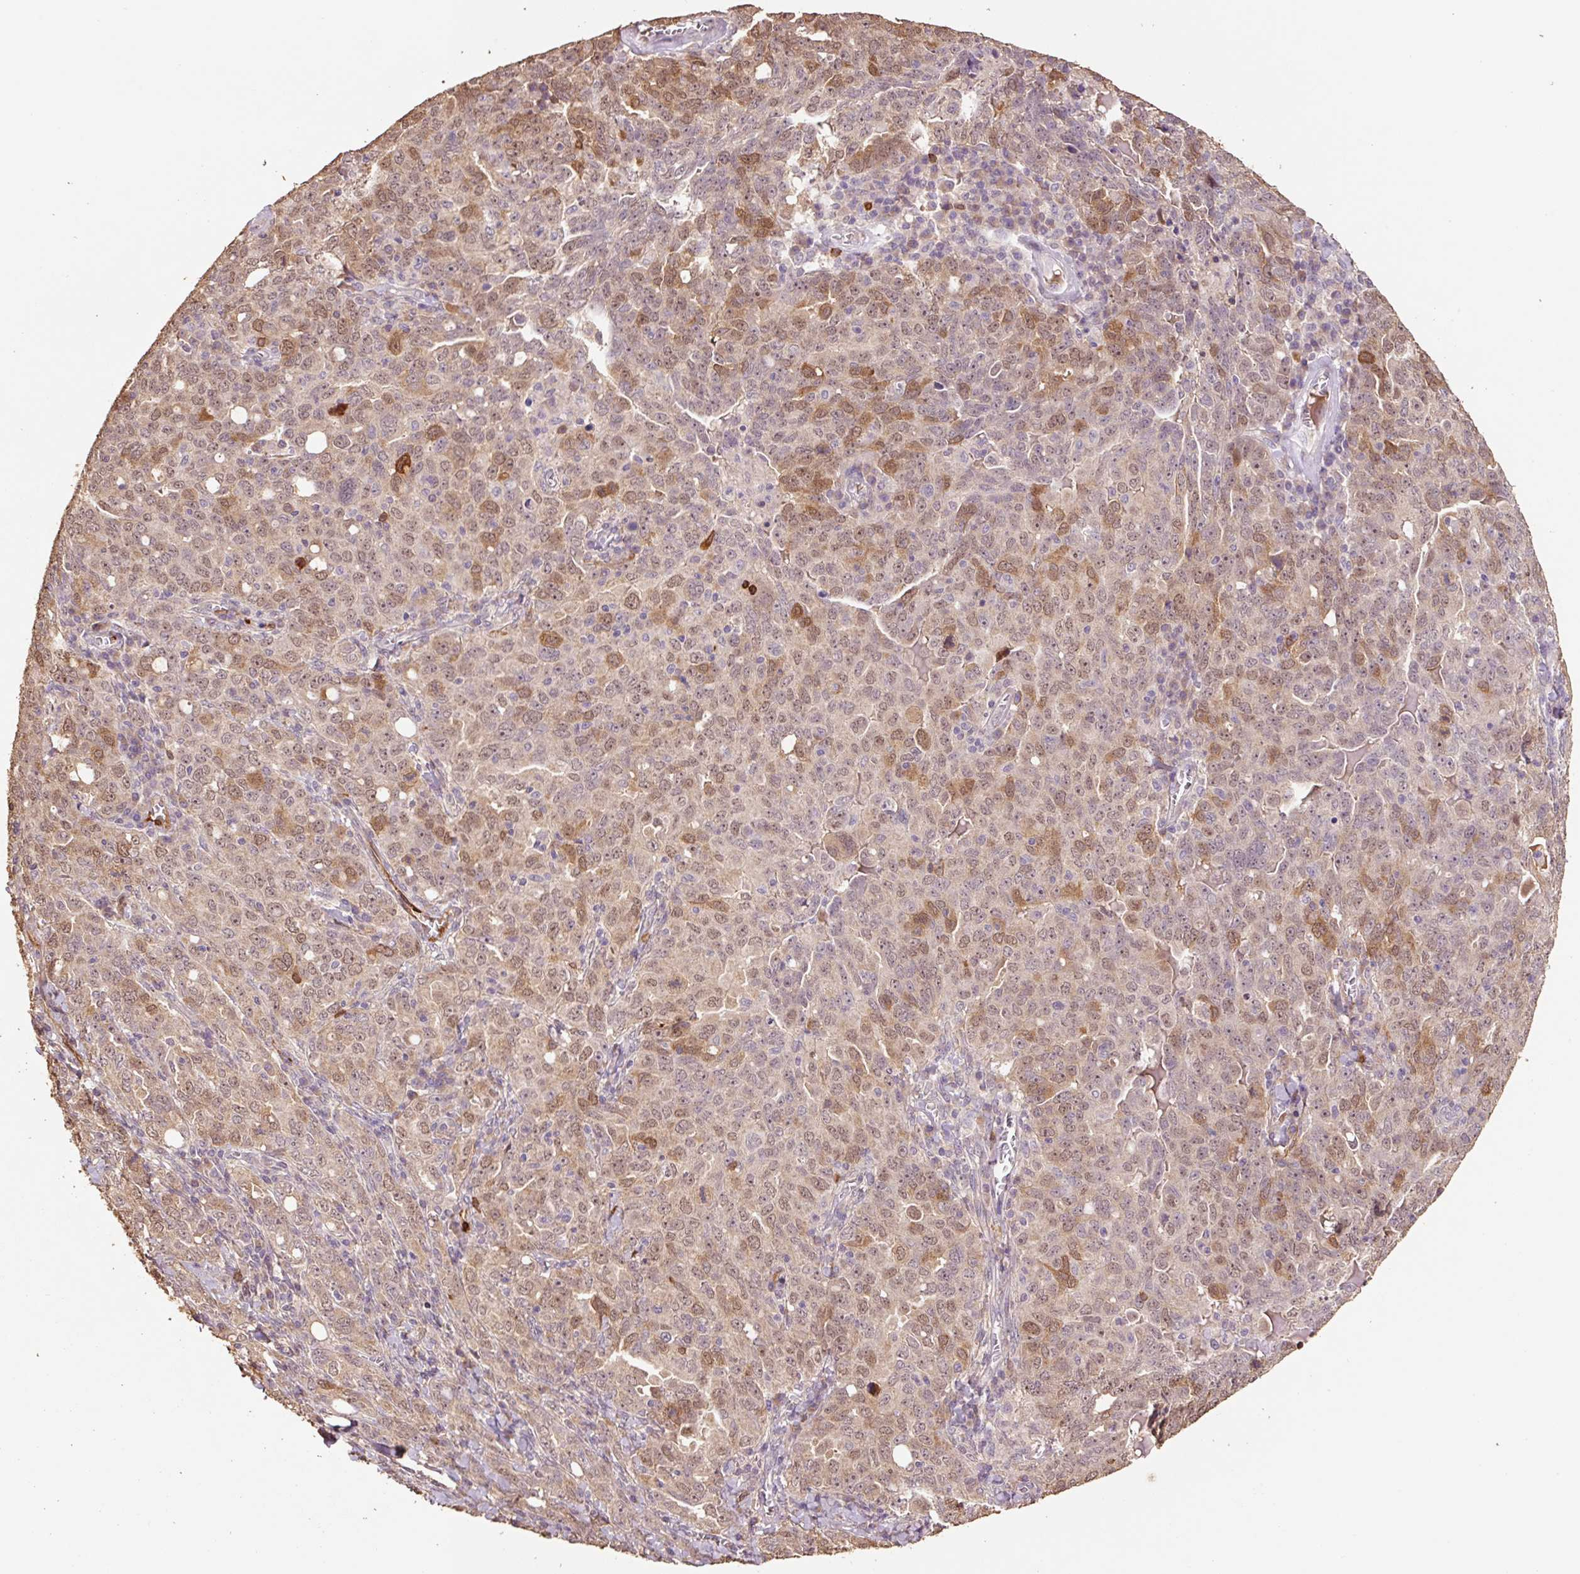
{"staining": {"intensity": "moderate", "quantity": ">75%", "location": "cytoplasmic/membranous,nuclear"}, "tissue": "ovarian cancer", "cell_type": "Tumor cells", "image_type": "cancer", "snomed": [{"axis": "morphology", "description": "Carcinoma, endometroid"}, {"axis": "topography", "description": "Ovary"}], "caption": "Ovarian cancer (endometroid carcinoma) stained with DAB immunohistochemistry shows medium levels of moderate cytoplasmic/membranous and nuclear positivity in approximately >75% of tumor cells. (DAB IHC with brightfield microscopy, high magnification).", "gene": "HERC2", "patient": {"sex": "female", "age": 62}}